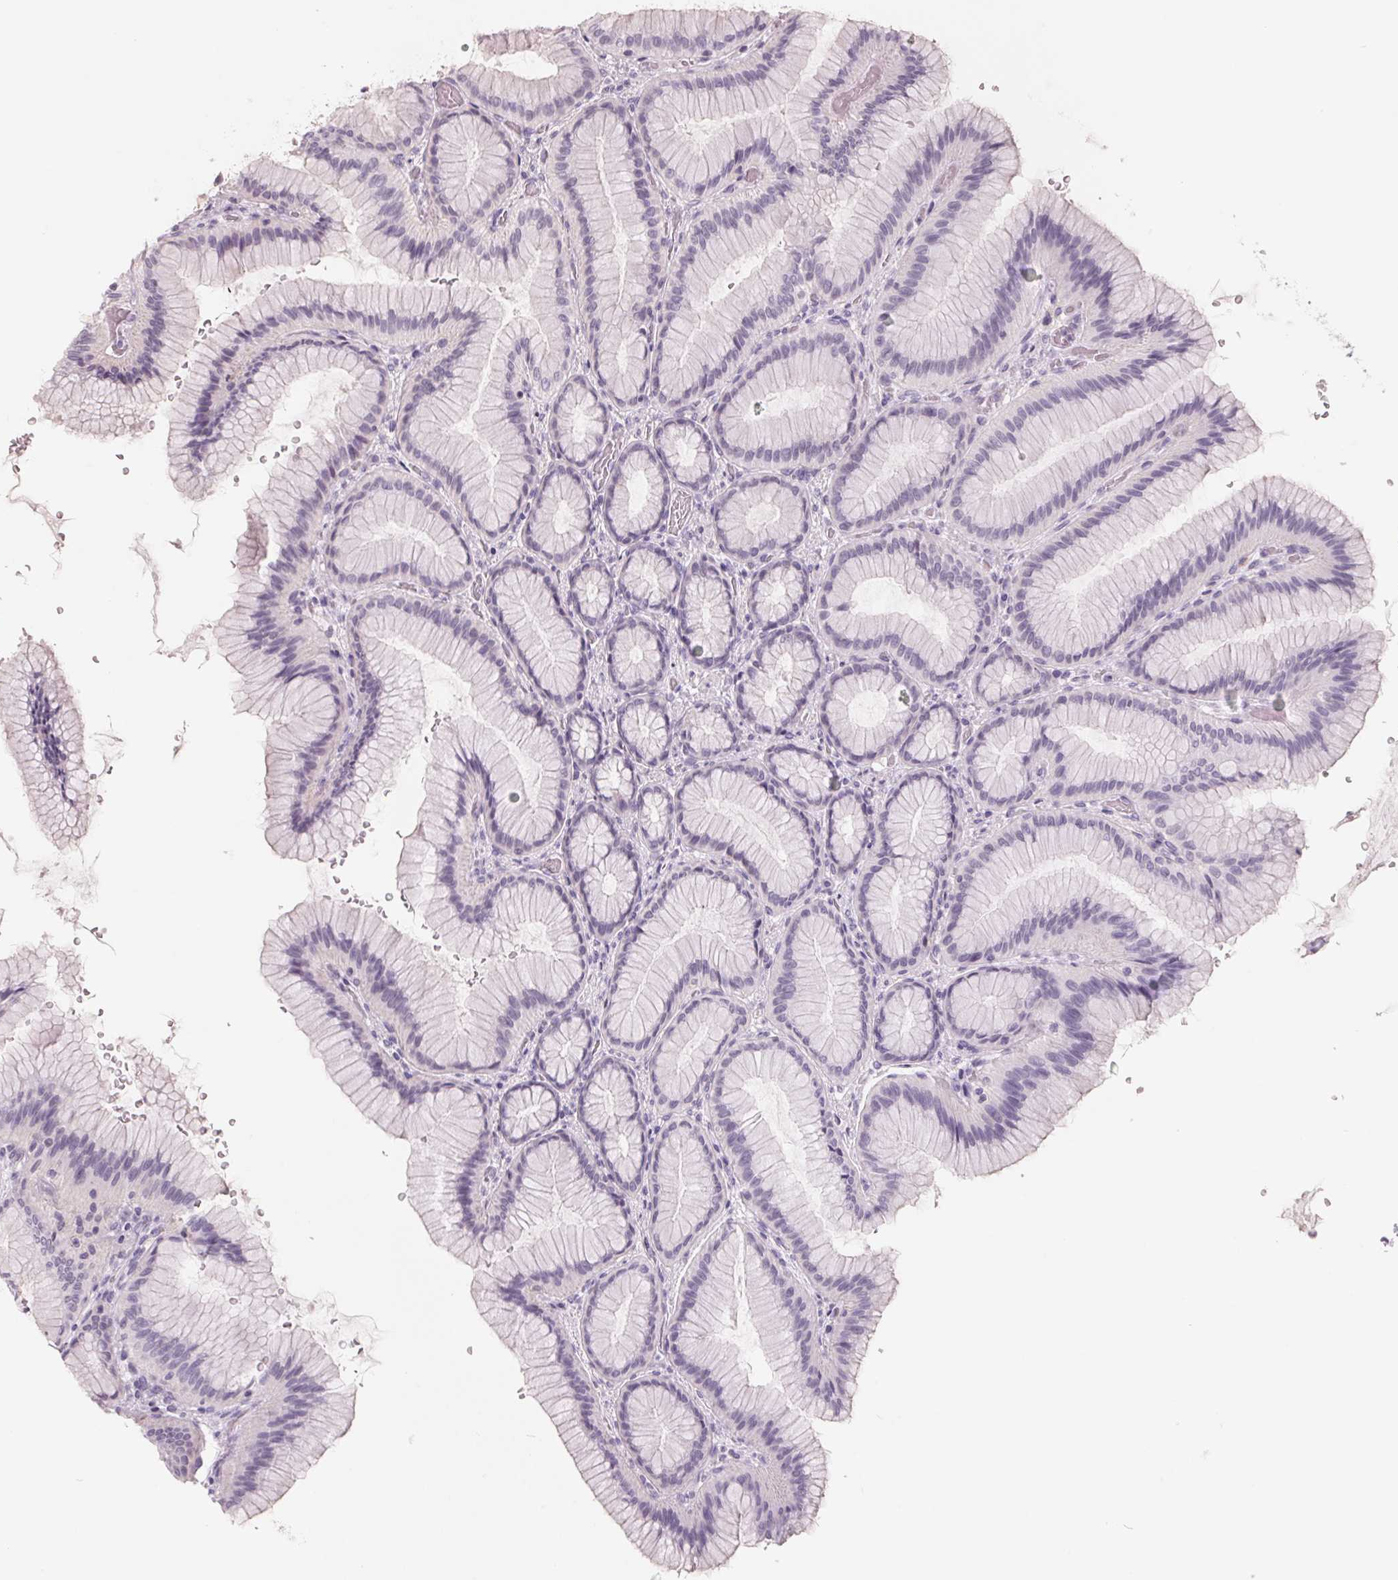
{"staining": {"intensity": "negative", "quantity": "none", "location": "none"}, "tissue": "stomach", "cell_type": "Glandular cells", "image_type": "normal", "snomed": [{"axis": "morphology", "description": "Normal tissue, NOS"}, {"axis": "morphology", "description": "Adenocarcinoma, NOS"}, {"axis": "morphology", "description": "Adenocarcinoma, High grade"}, {"axis": "topography", "description": "Stomach, upper"}, {"axis": "topography", "description": "Stomach"}], "caption": "Glandular cells are negative for brown protein staining in benign stomach. (DAB immunohistochemistry (IHC) visualized using brightfield microscopy, high magnification).", "gene": "FTCD", "patient": {"sex": "female", "age": 65}}